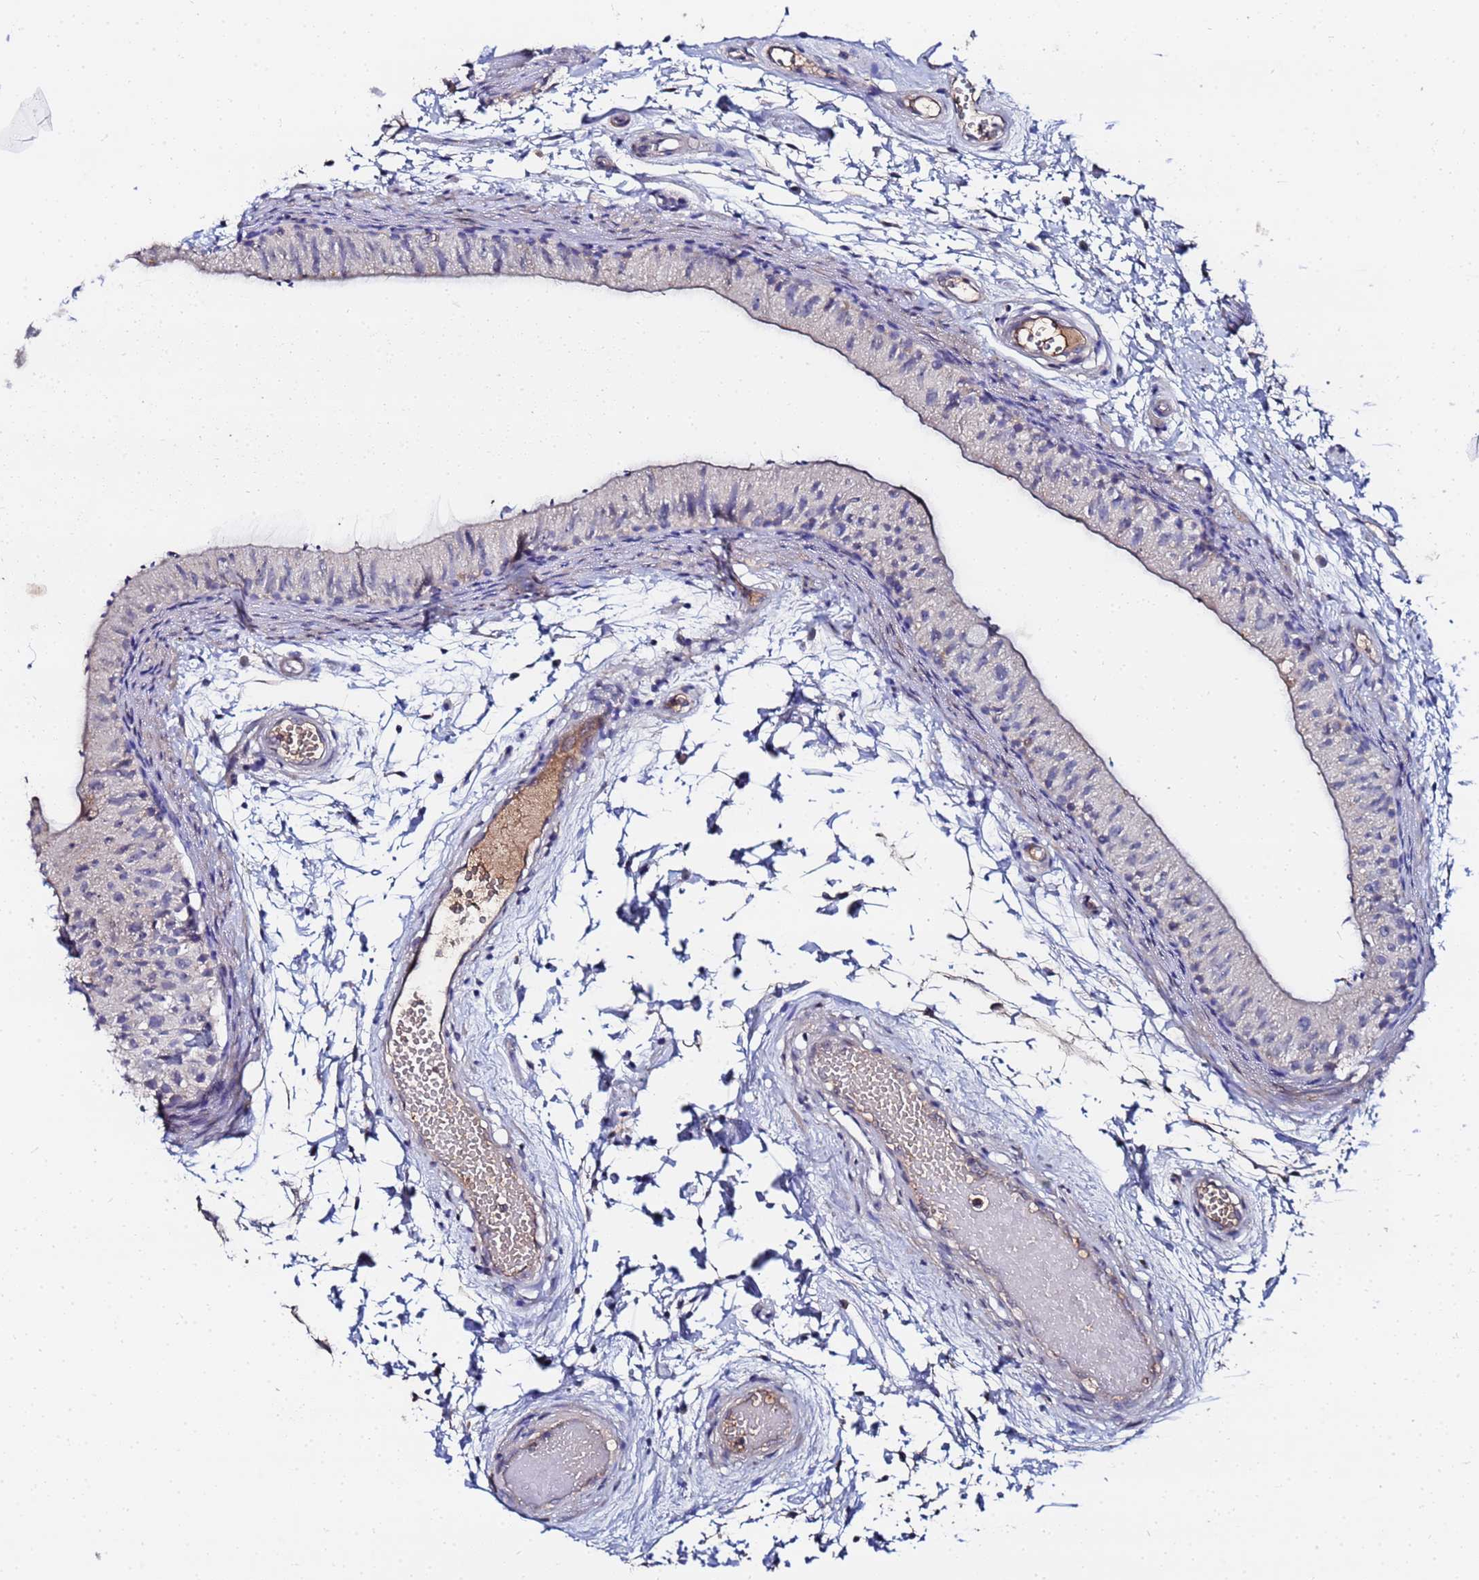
{"staining": {"intensity": "weak", "quantity": "<25%", "location": "cytoplasmic/membranous"}, "tissue": "epididymis", "cell_type": "Glandular cells", "image_type": "normal", "snomed": [{"axis": "morphology", "description": "Normal tissue, NOS"}, {"axis": "topography", "description": "Epididymis"}], "caption": "DAB immunohistochemical staining of normal epididymis shows no significant positivity in glandular cells. (DAB immunohistochemistry (IHC), high magnification).", "gene": "TCP10L", "patient": {"sex": "male", "age": 50}}